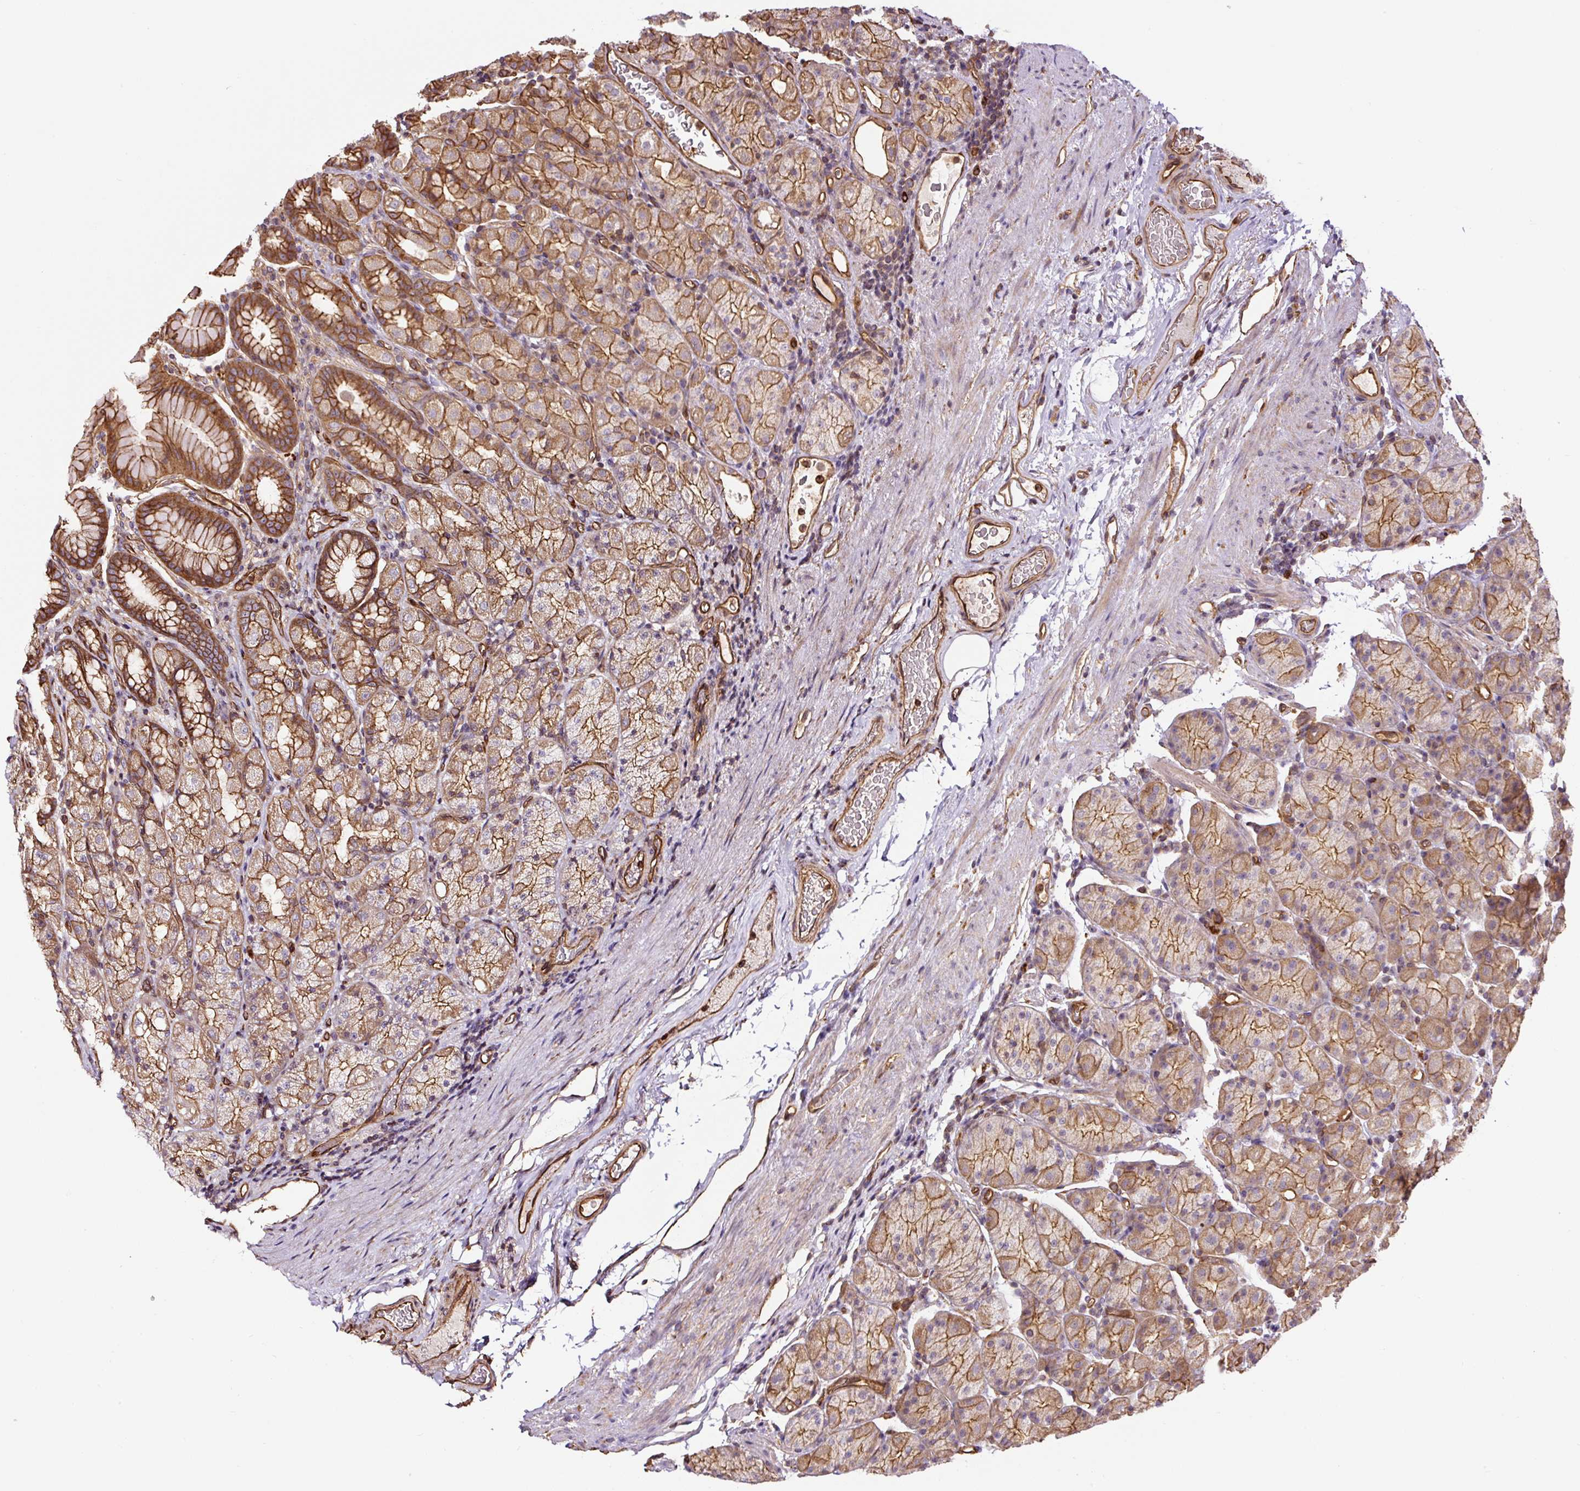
{"staining": {"intensity": "moderate", "quantity": ">75%", "location": "cytoplasmic/membranous"}, "tissue": "stomach", "cell_type": "Glandular cells", "image_type": "normal", "snomed": [{"axis": "morphology", "description": "Normal tissue, NOS"}, {"axis": "topography", "description": "Stomach, upper"}, {"axis": "topography", "description": "Stomach"}], "caption": "About >75% of glandular cells in unremarkable human stomach reveal moderate cytoplasmic/membranous protein expression as visualized by brown immunohistochemical staining.", "gene": "B3GALT5", "patient": {"sex": "male", "age": 68}}